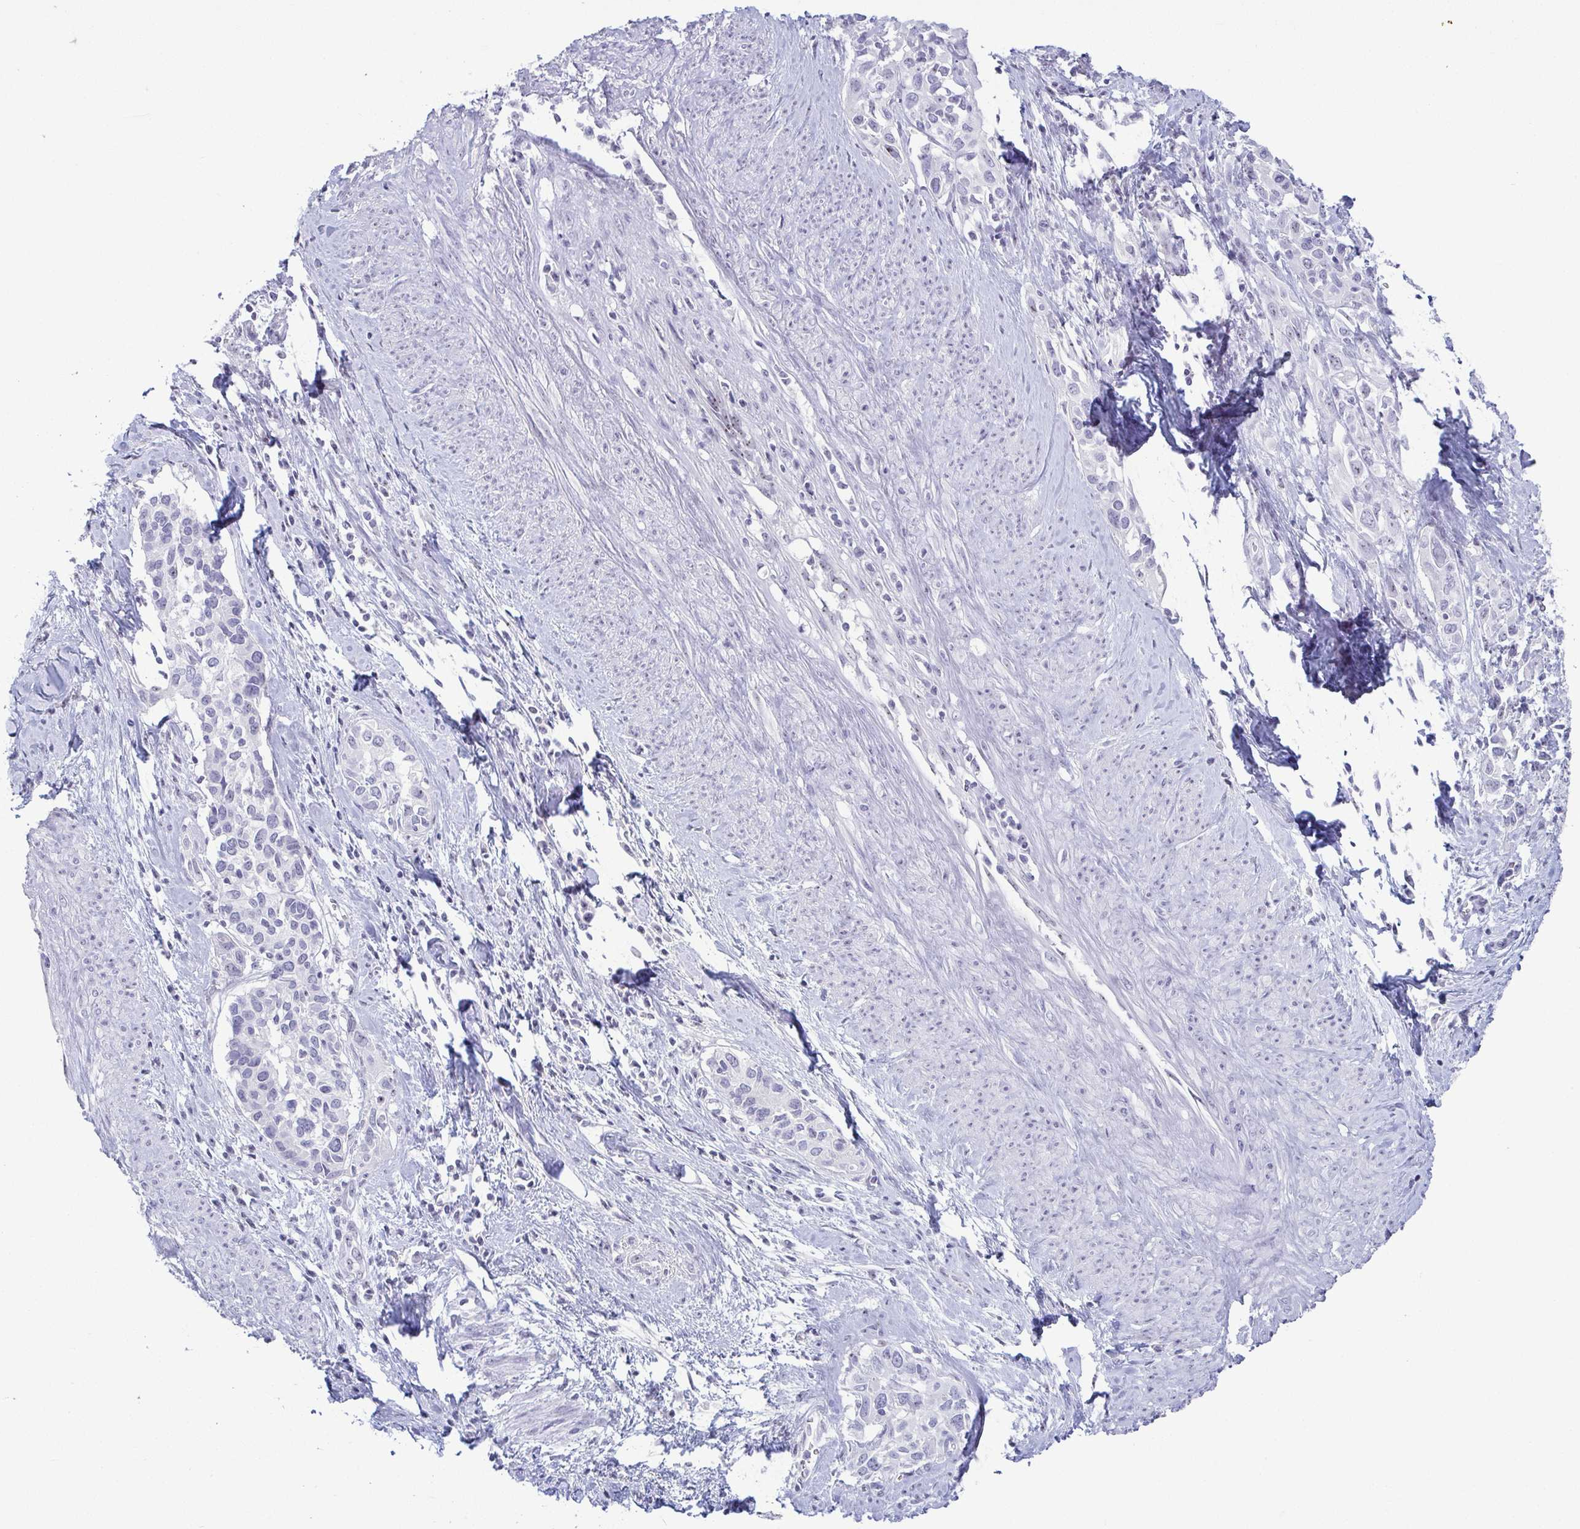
{"staining": {"intensity": "negative", "quantity": "none", "location": "none"}, "tissue": "cervical cancer", "cell_type": "Tumor cells", "image_type": "cancer", "snomed": [{"axis": "morphology", "description": "Squamous cell carcinoma, NOS"}, {"axis": "topography", "description": "Cervix"}], "caption": "Cervical squamous cell carcinoma stained for a protein using immunohistochemistry (IHC) displays no expression tumor cells.", "gene": "BZW1", "patient": {"sex": "female", "age": 51}}